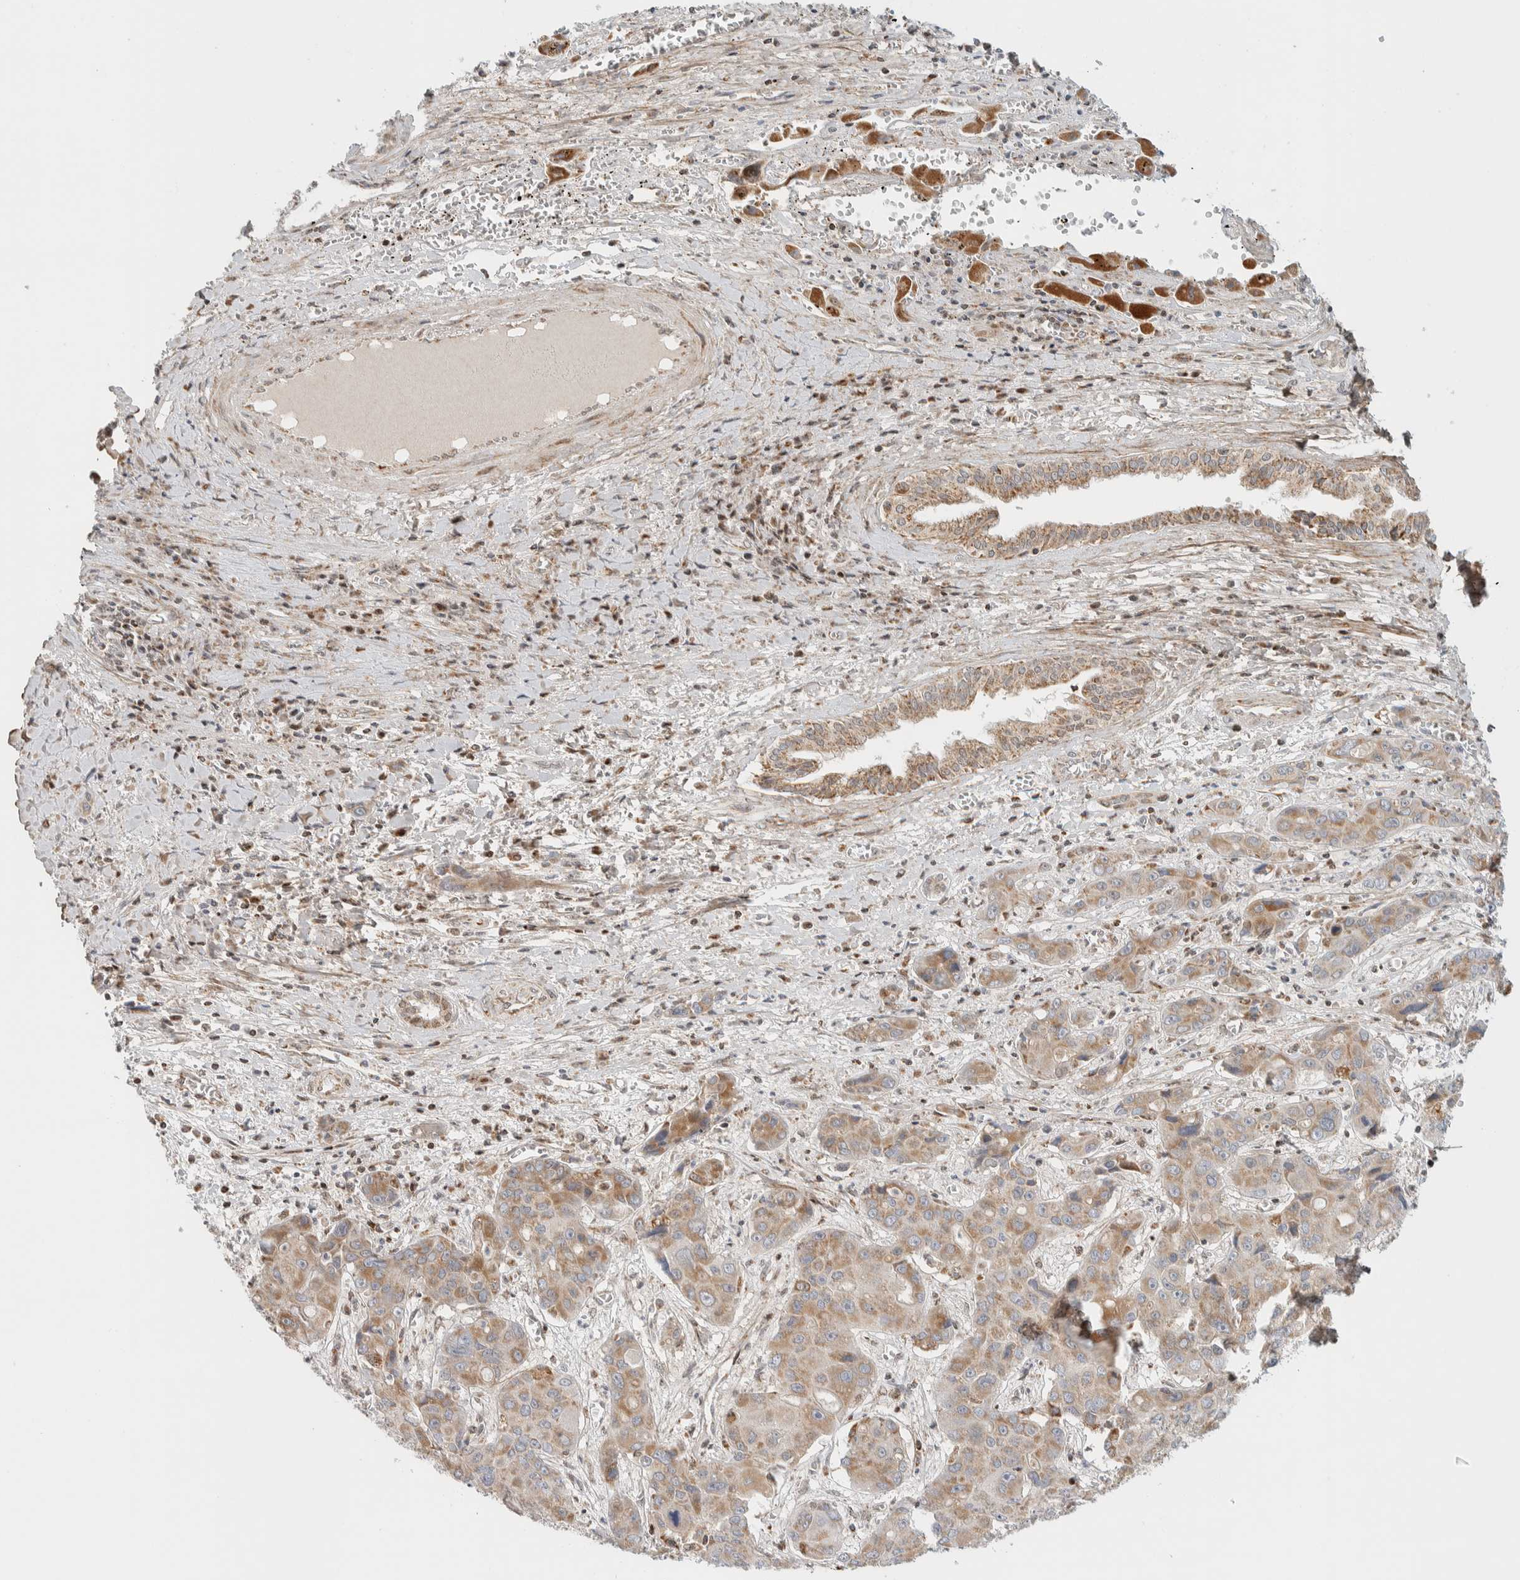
{"staining": {"intensity": "moderate", "quantity": "25%-75%", "location": "cytoplasmic/membranous"}, "tissue": "liver cancer", "cell_type": "Tumor cells", "image_type": "cancer", "snomed": [{"axis": "morphology", "description": "Cholangiocarcinoma"}, {"axis": "topography", "description": "Liver"}], "caption": "Immunohistochemistry image of liver cholangiocarcinoma stained for a protein (brown), which displays medium levels of moderate cytoplasmic/membranous expression in about 25%-75% of tumor cells.", "gene": "TSPAN32", "patient": {"sex": "male", "age": 67}}